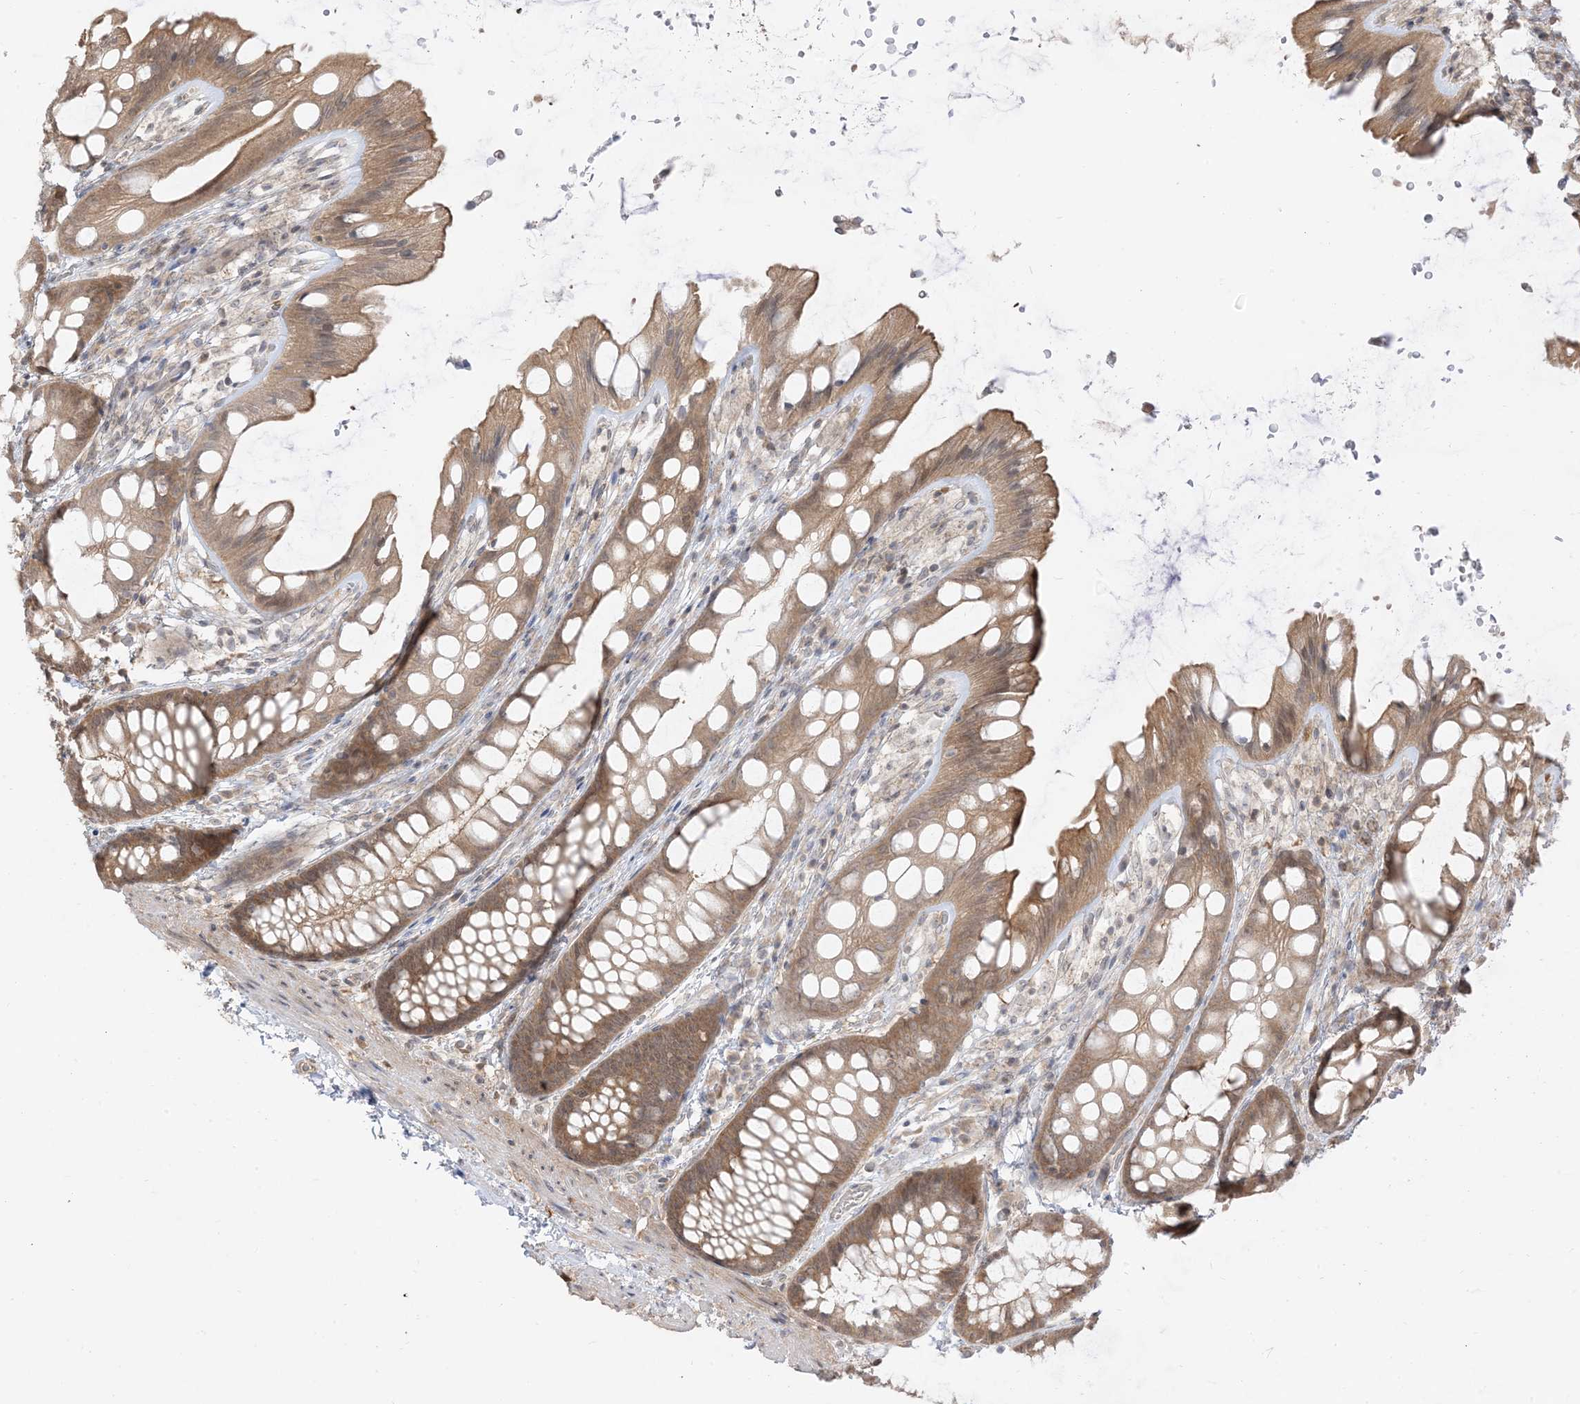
{"staining": {"intensity": "weak", "quantity": ">75%", "location": "cytoplasmic/membranous"}, "tissue": "colon", "cell_type": "Endothelial cells", "image_type": "normal", "snomed": [{"axis": "morphology", "description": "Normal tissue, NOS"}, {"axis": "topography", "description": "Colon"}], "caption": "A high-resolution histopathology image shows immunohistochemistry (IHC) staining of unremarkable colon, which demonstrates weak cytoplasmic/membranous positivity in approximately >75% of endothelial cells.", "gene": "TBCC", "patient": {"sex": "male", "age": 47}}